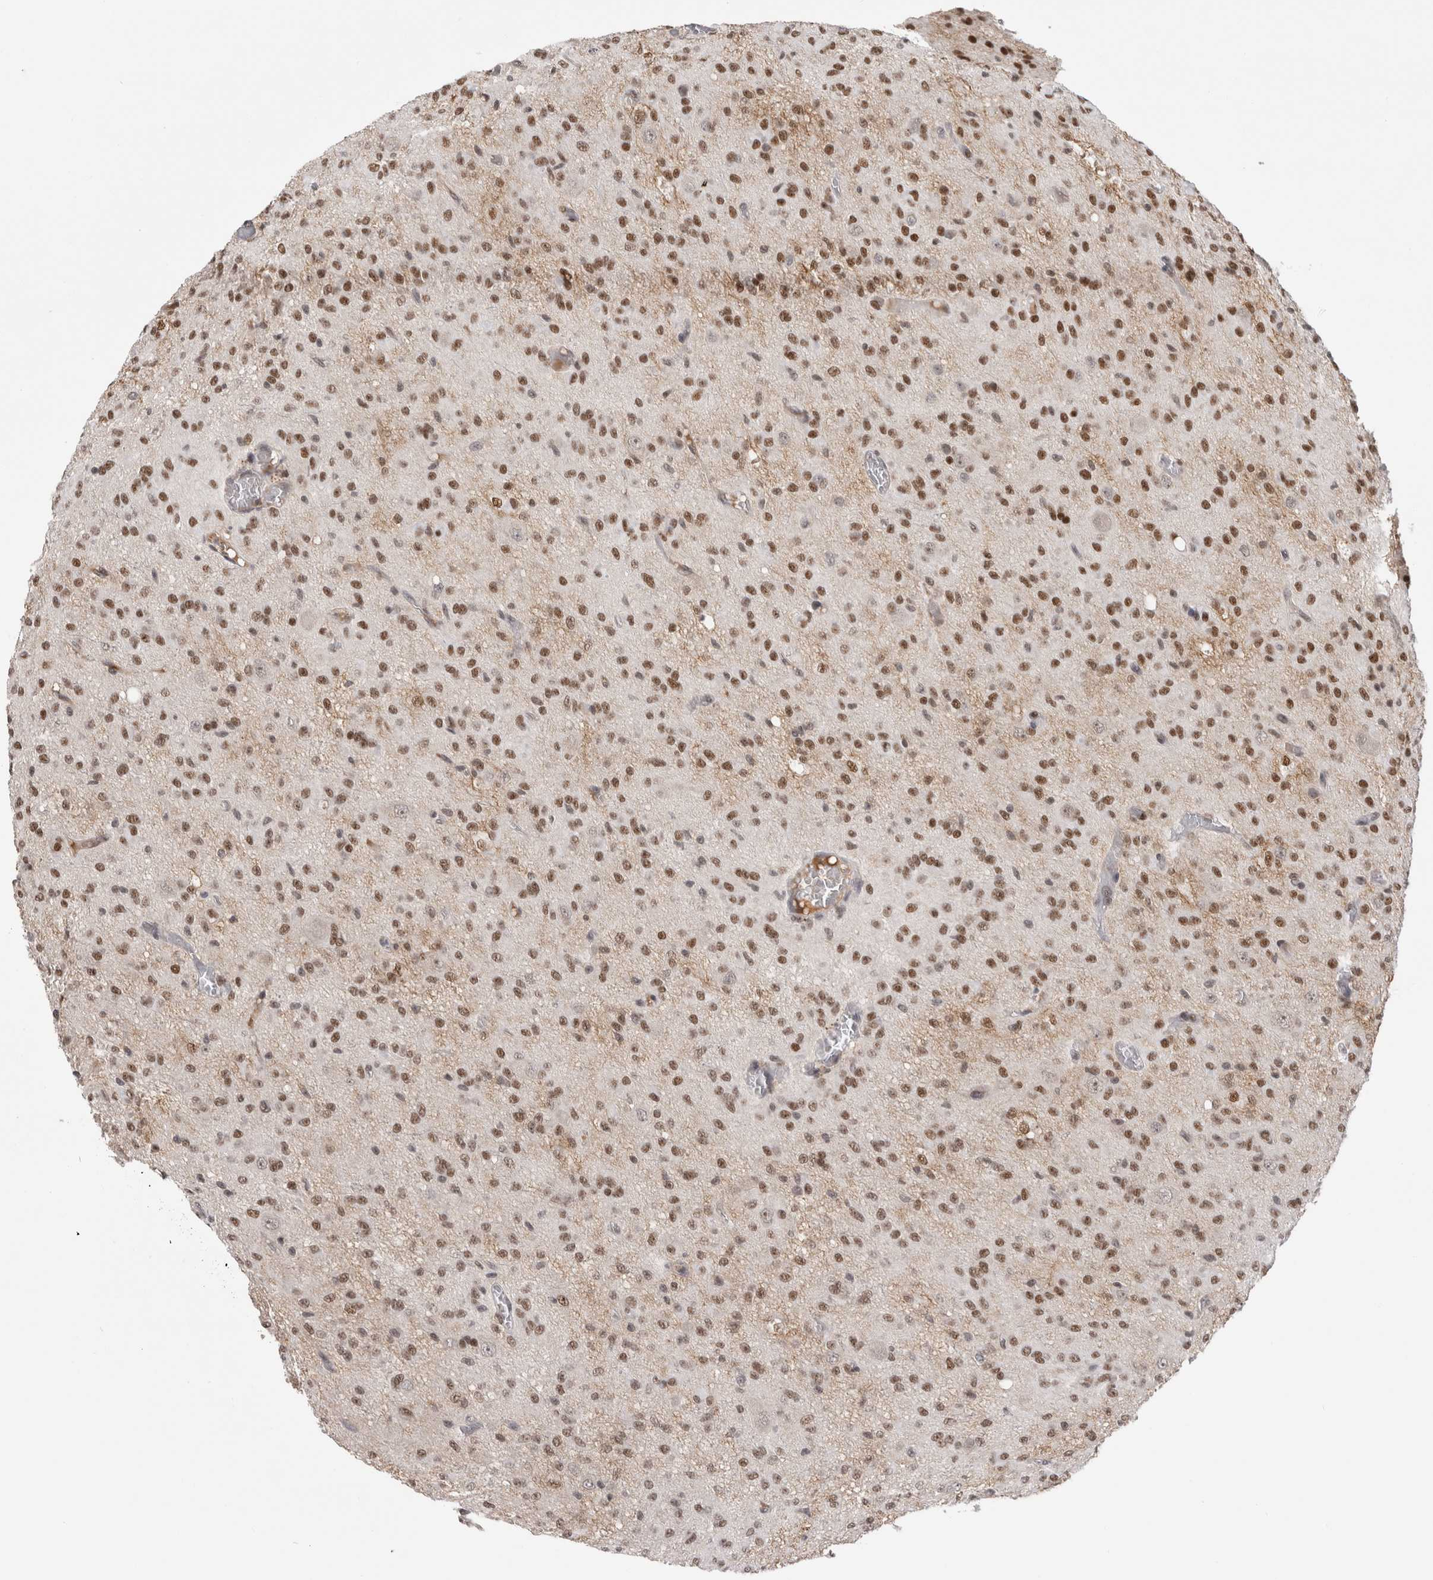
{"staining": {"intensity": "moderate", "quantity": ">75%", "location": "nuclear"}, "tissue": "glioma", "cell_type": "Tumor cells", "image_type": "cancer", "snomed": [{"axis": "morphology", "description": "Glioma, malignant, High grade"}, {"axis": "topography", "description": "Brain"}], "caption": "A brown stain shows moderate nuclear staining of a protein in human malignant glioma (high-grade) tumor cells.", "gene": "ZNF24", "patient": {"sex": "female", "age": 59}}